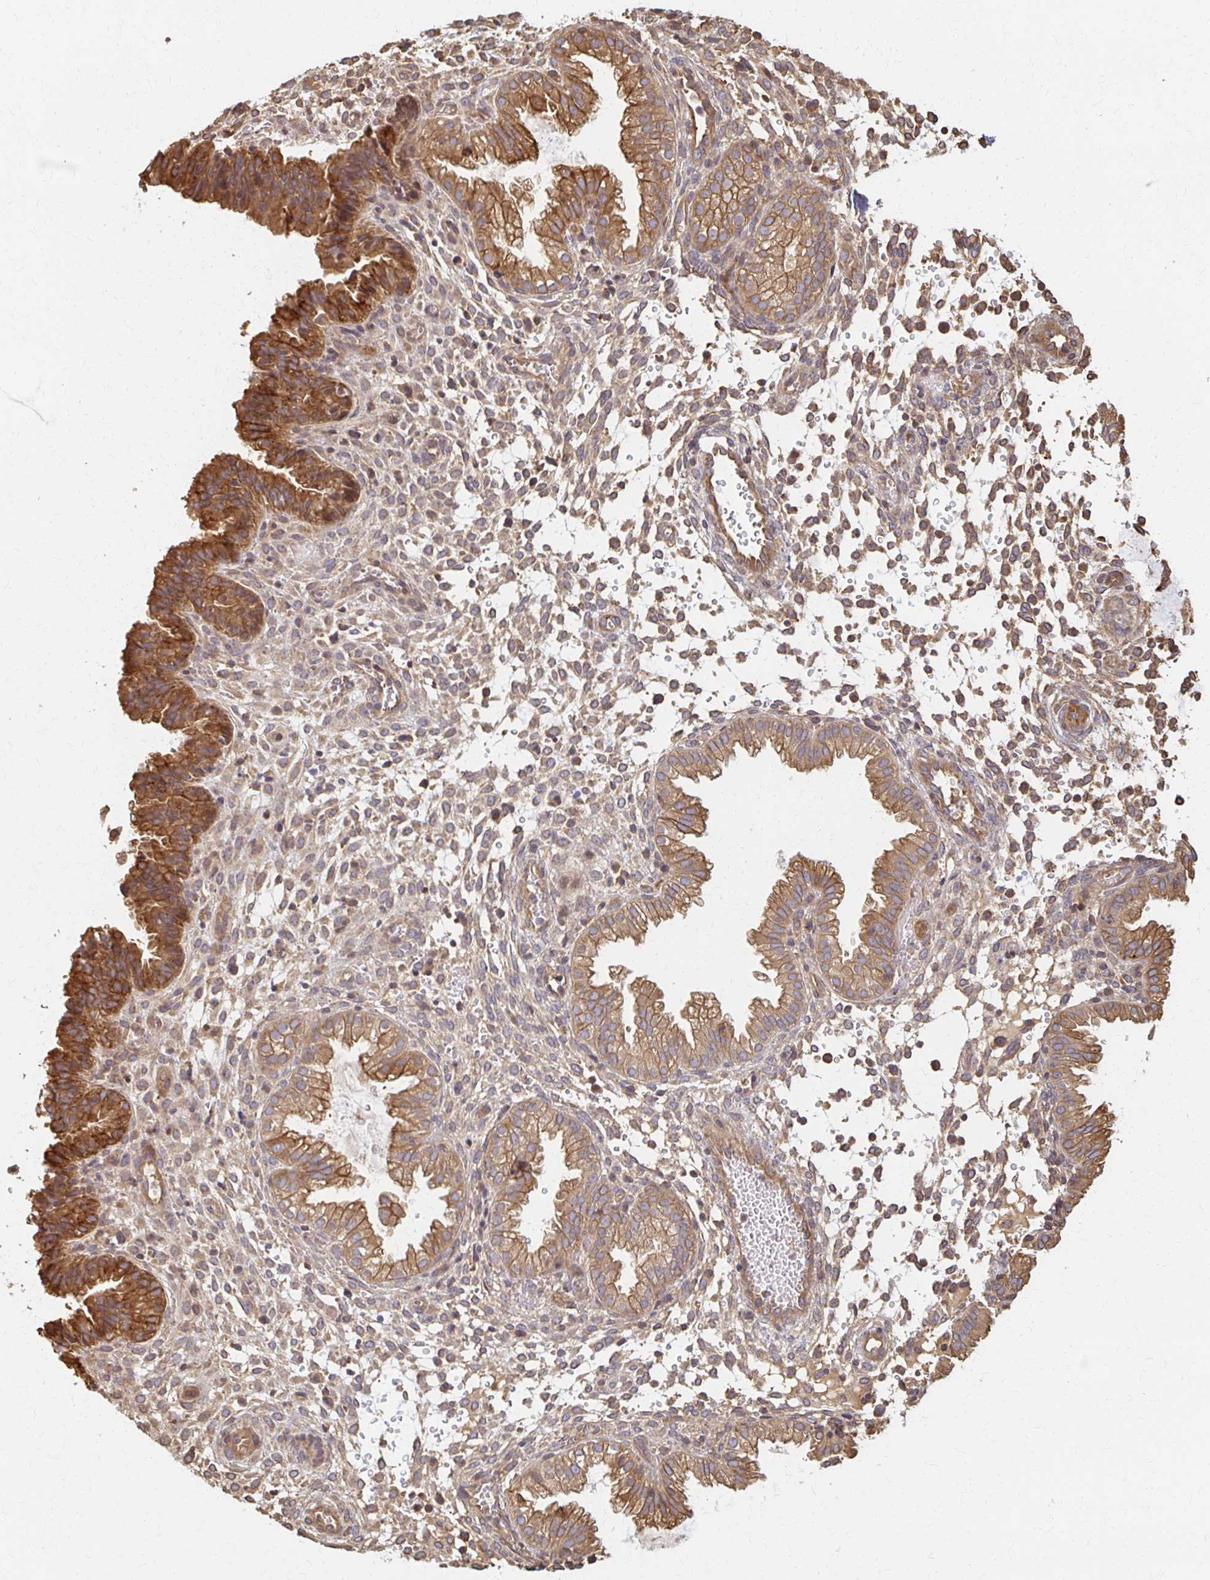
{"staining": {"intensity": "moderate", "quantity": "25%-75%", "location": "cytoplasmic/membranous"}, "tissue": "endometrium", "cell_type": "Cells in endometrial stroma", "image_type": "normal", "snomed": [{"axis": "morphology", "description": "Normal tissue, NOS"}, {"axis": "topography", "description": "Endometrium"}], "caption": "This photomicrograph reveals immunohistochemistry (IHC) staining of unremarkable endometrium, with medium moderate cytoplasmic/membranous positivity in about 25%-75% of cells in endometrial stroma.", "gene": "ARHGAP35", "patient": {"sex": "female", "age": 33}}